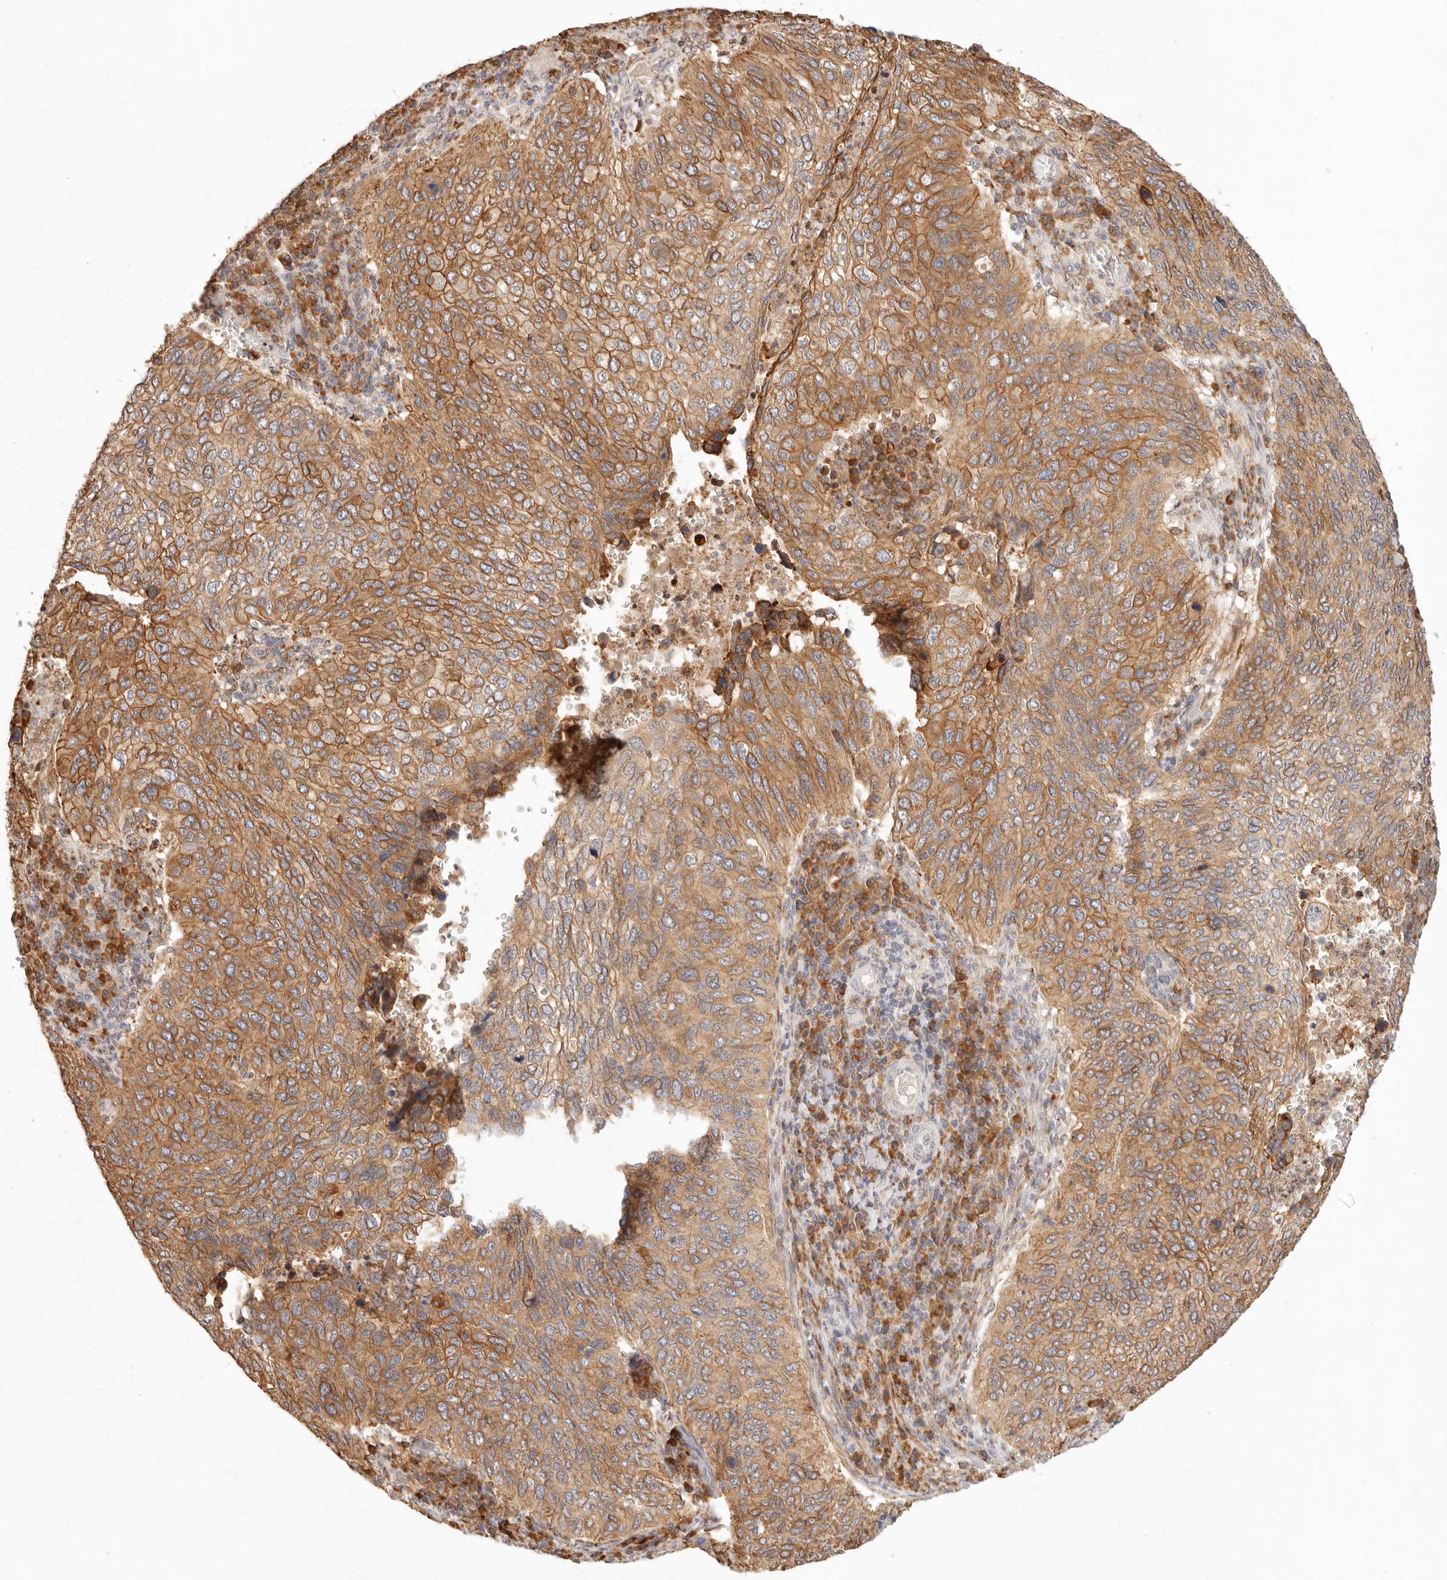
{"staining": {"intensity": "moderate", "quantity": ">75%", "location": "cytoplasmic/membranous"}, "tissue": "cervical cancer", "cell_type": "Tumor cells", "image_type": "cancer", "snomed": [{"axis": "morphology", "description": "Squamous cell carcinoma, NOS"}, {"axis": "topography", "description": "Cervix"}], "caption": "Cervical cancer (squamous cell carcinoma) was stained to show a protein in brown. There is medium levels of moderate cytoplasmic/membranous expression in about >75% of tumor cells. (DAB (3,3'-diaminobenzidine) = brown stain, brightfield microscopy at high magnification).", "gene": "C1orf127", "patient": {"sex": "female", "age": 38}}